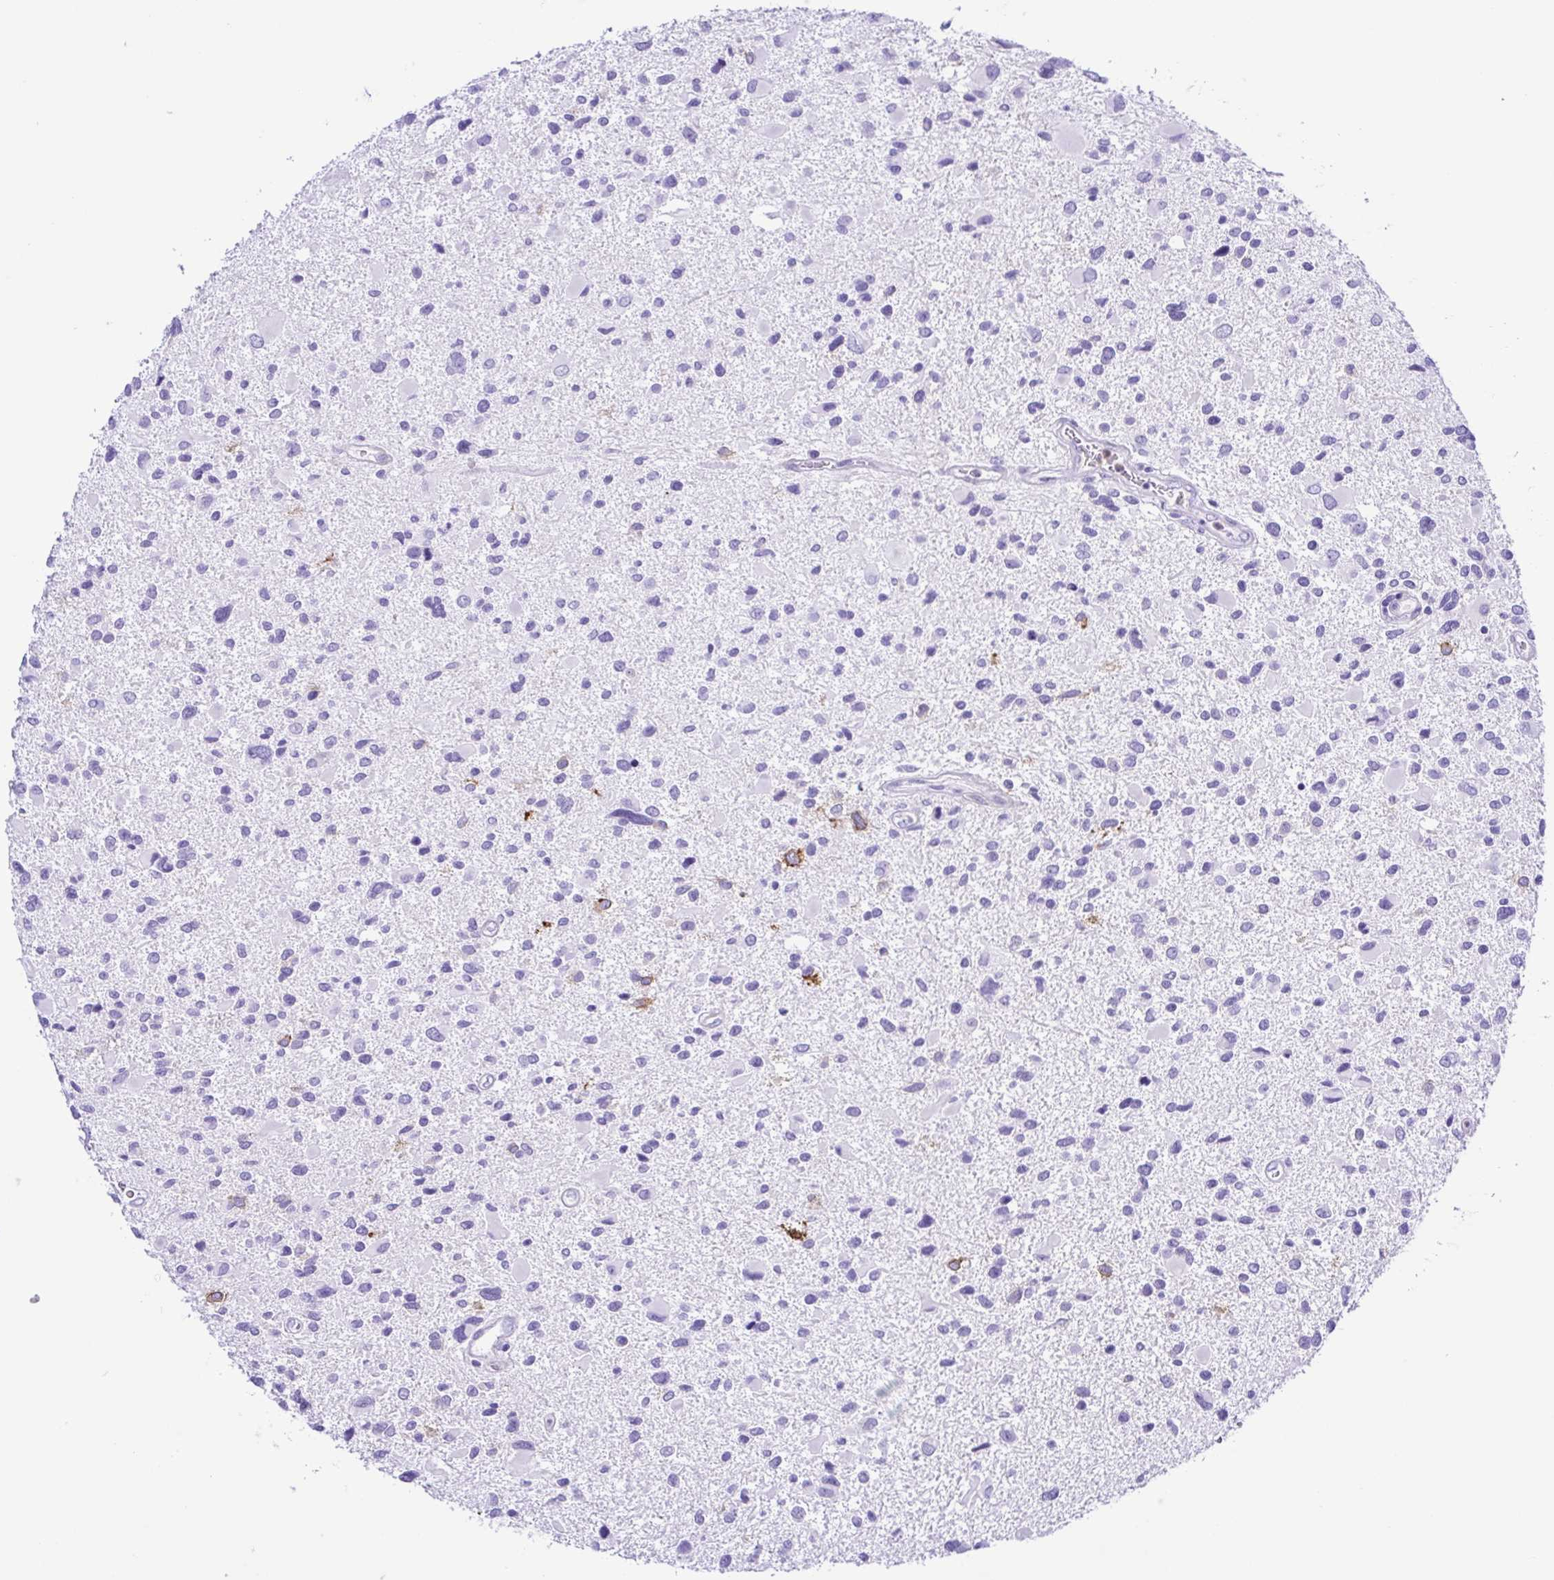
{"staining": {"intensity": "negative", "quantity": "none", "location": "none"}, "tissue": "glioma", "cell_type": "Tumor cells", "image_type": "cancer", "snomed": [{"axis": "morphology", "description": "Glioma, malignant, Low grade"}, {"axis": "topography", "description": "Brain"}], "caption": "Protein analysis of low-grade glioma (malignant) reveals no significant positivity in tumor cells.", "gene": "GPR17", "patient": {"sex": "female", "age": 32}}